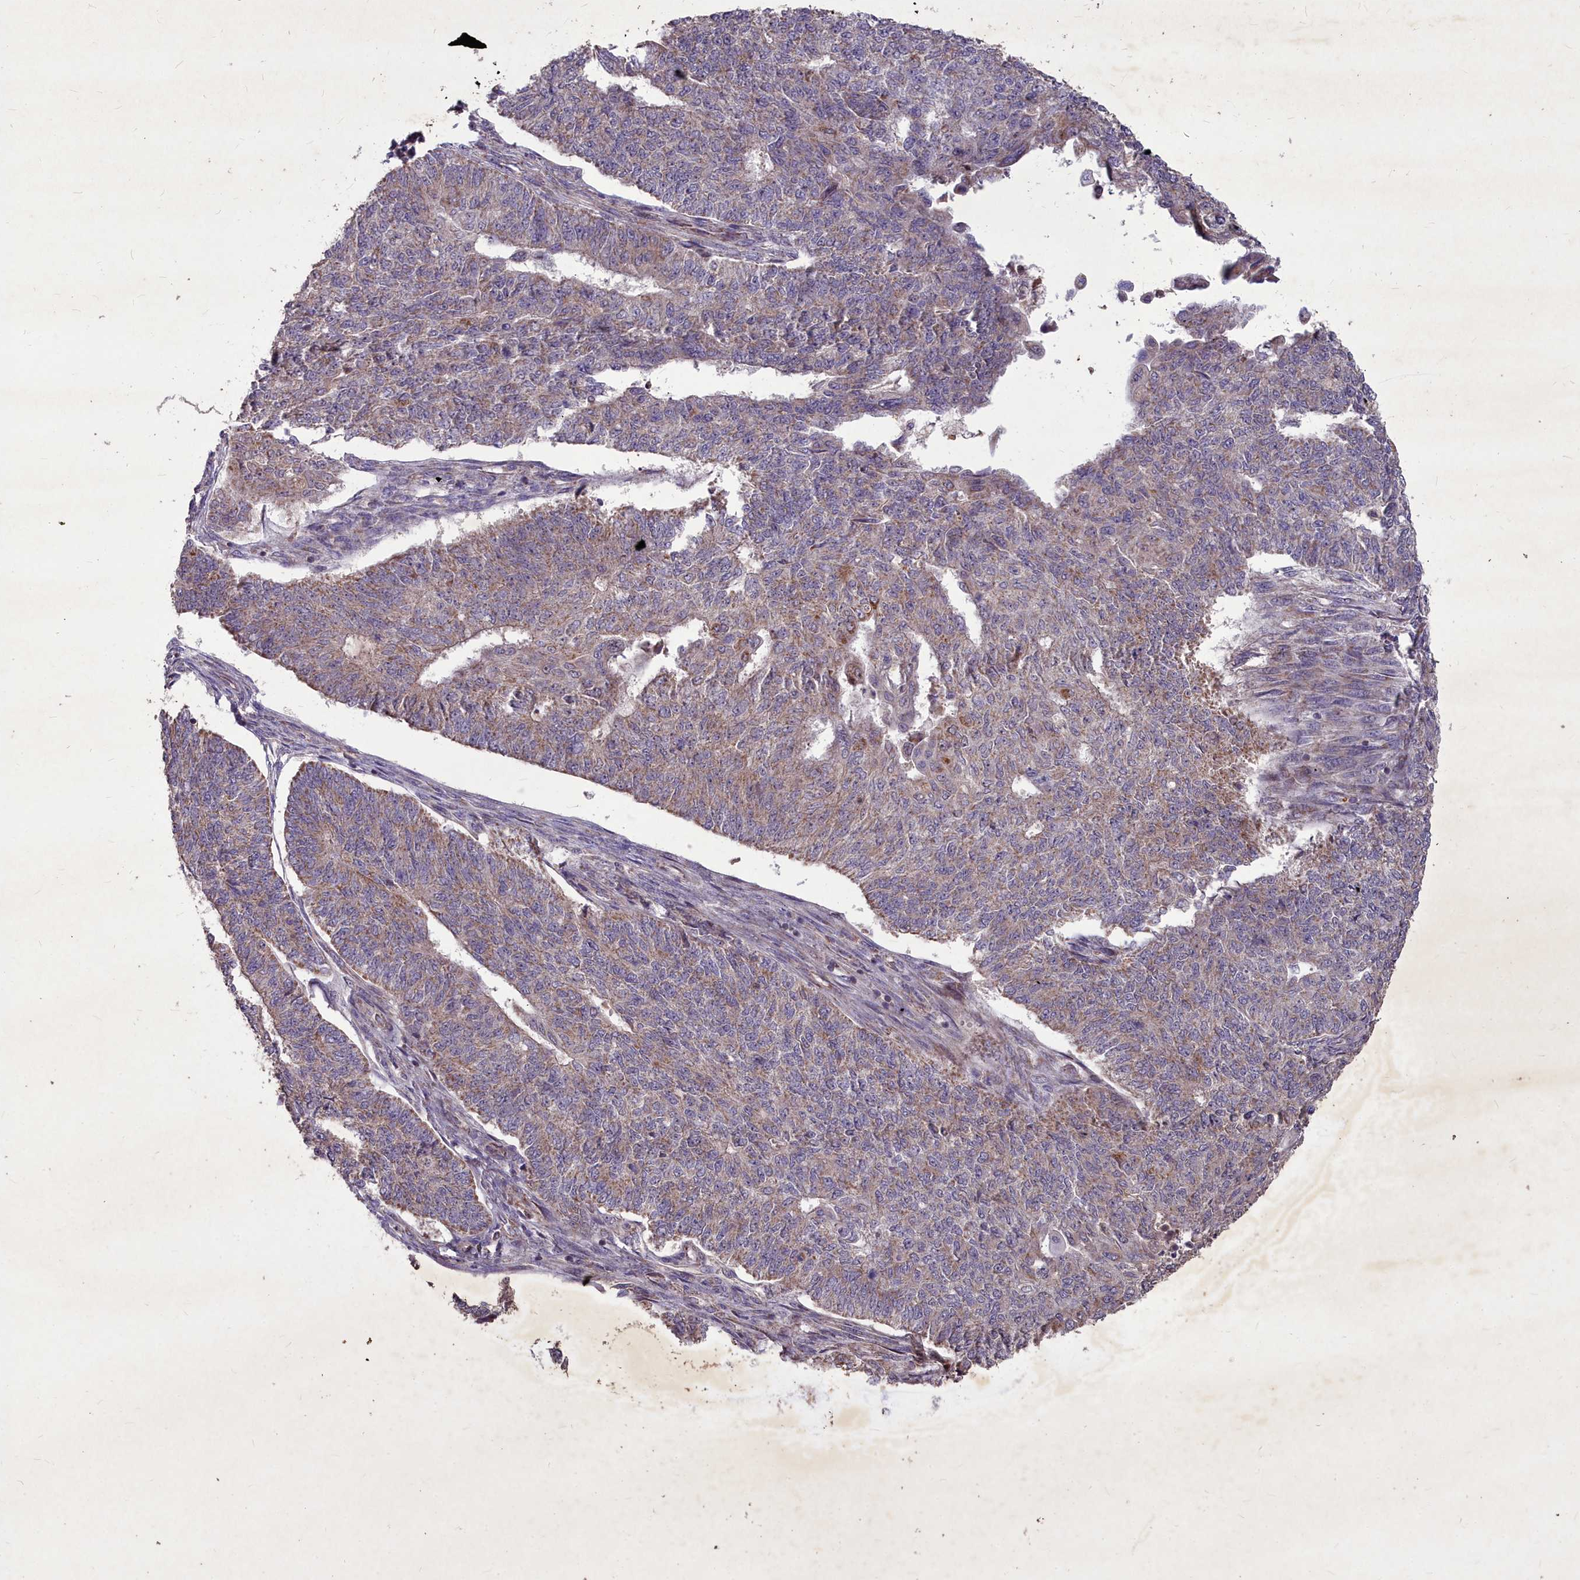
{"staining": {"intensity": "weak", "quantity": ">75%", "location": "cytoplasmic/membranous"}, "tissue": "endometrial cancer", "cell_type": "Tumor cells", "image_type": "cancer", "snomed": [{"axis": "morphology", "description": "Adenocarcinoma, NOS"}, {"axis": "topography", "description": "Endometrium"}], "caption": "This micrograph exhibits adenocarcinoma (endometrial) stained with immunohistochemistry (IHC) to label a protein in brown. The cytoplasmic/membranous of tumor cells show weak positivity for the protein. Nuclei are counter-stained blue.", "gene": "COX11", "patient": {"sex": "female", "age": 32}}